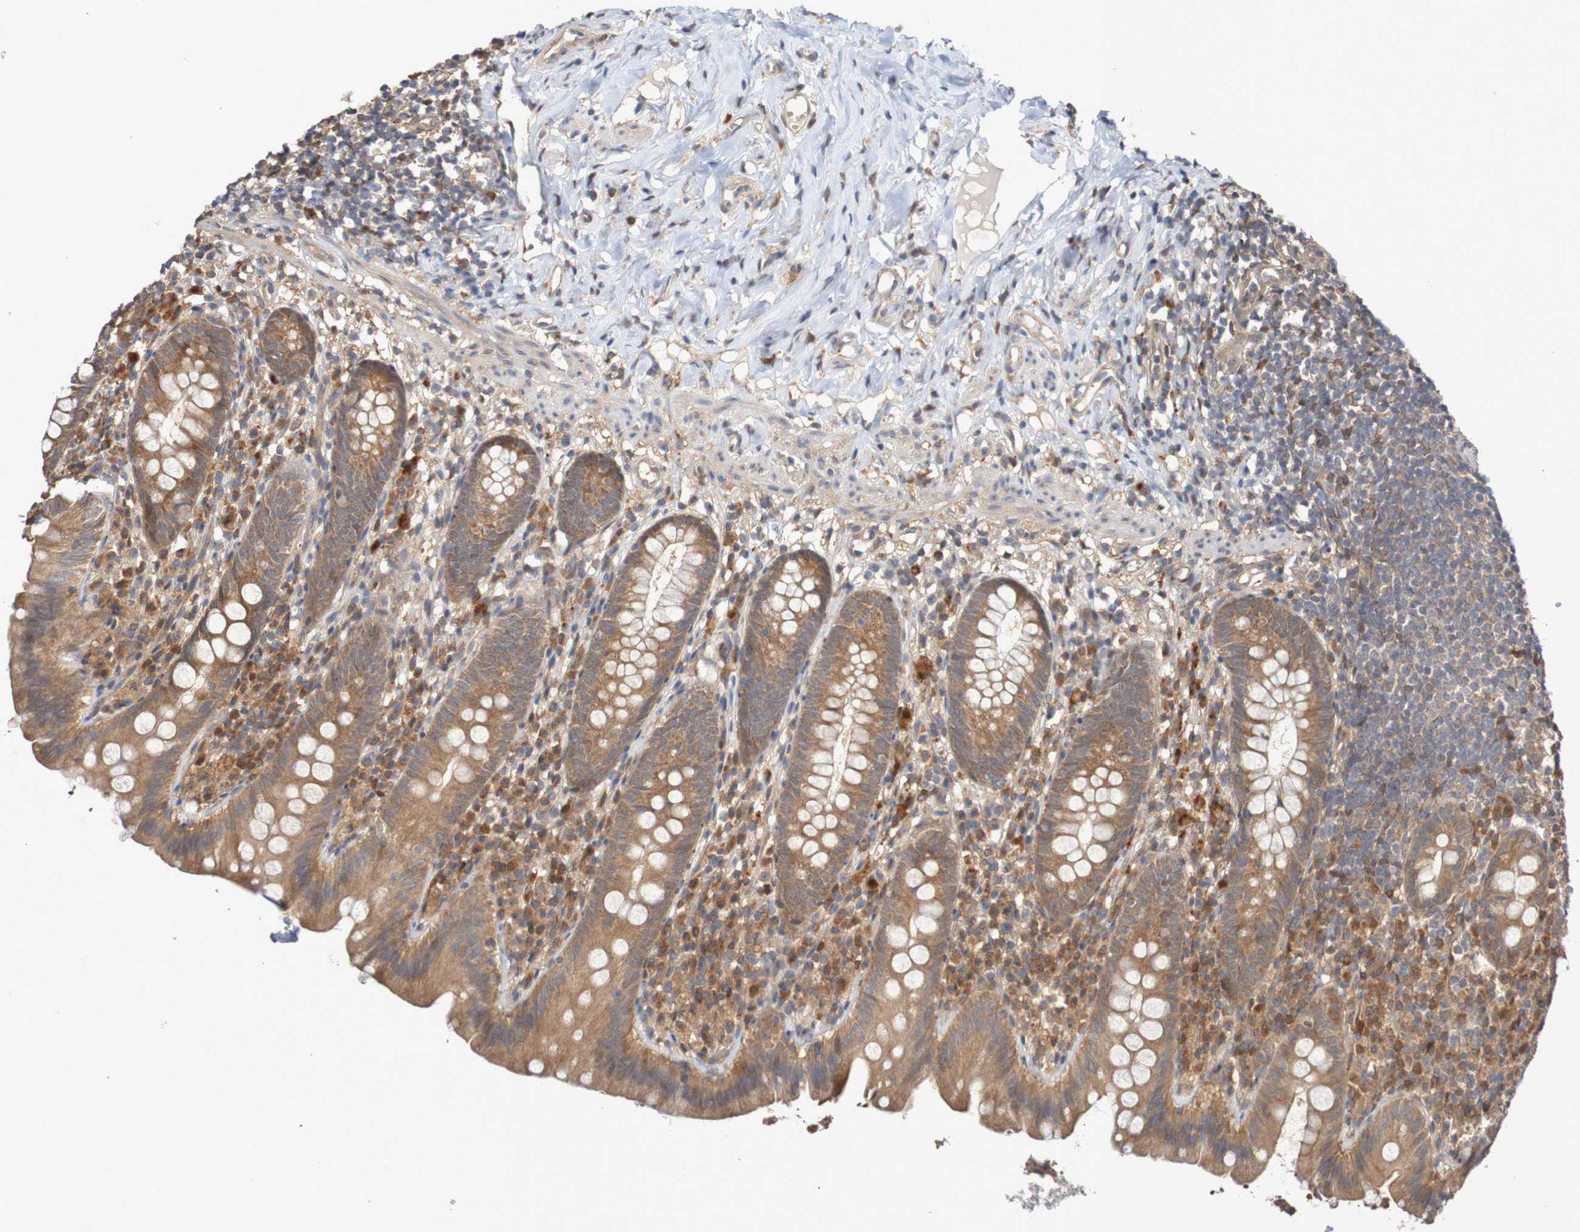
{"staining": {"intensity": "moderate", "quantity": ">75%", "location": "cytoplasmic/membranous"}, "tissue": "appendix", "cell_type": "Glandular cells", "image_type": "normal", "snomed": [{"axis": "morphology", "description": "Normal tissue, NOS"}, {"axis": "topography", "description": "Appendix"}], "caption": "Immunohistochemistry of unremarkable appendix displays medium levels of moderate cytoplasmic/membranous staining in approximately >75% of glandular cells.", "gene": "PHPT1", "patient": {"sex": "male", "age": 52}}